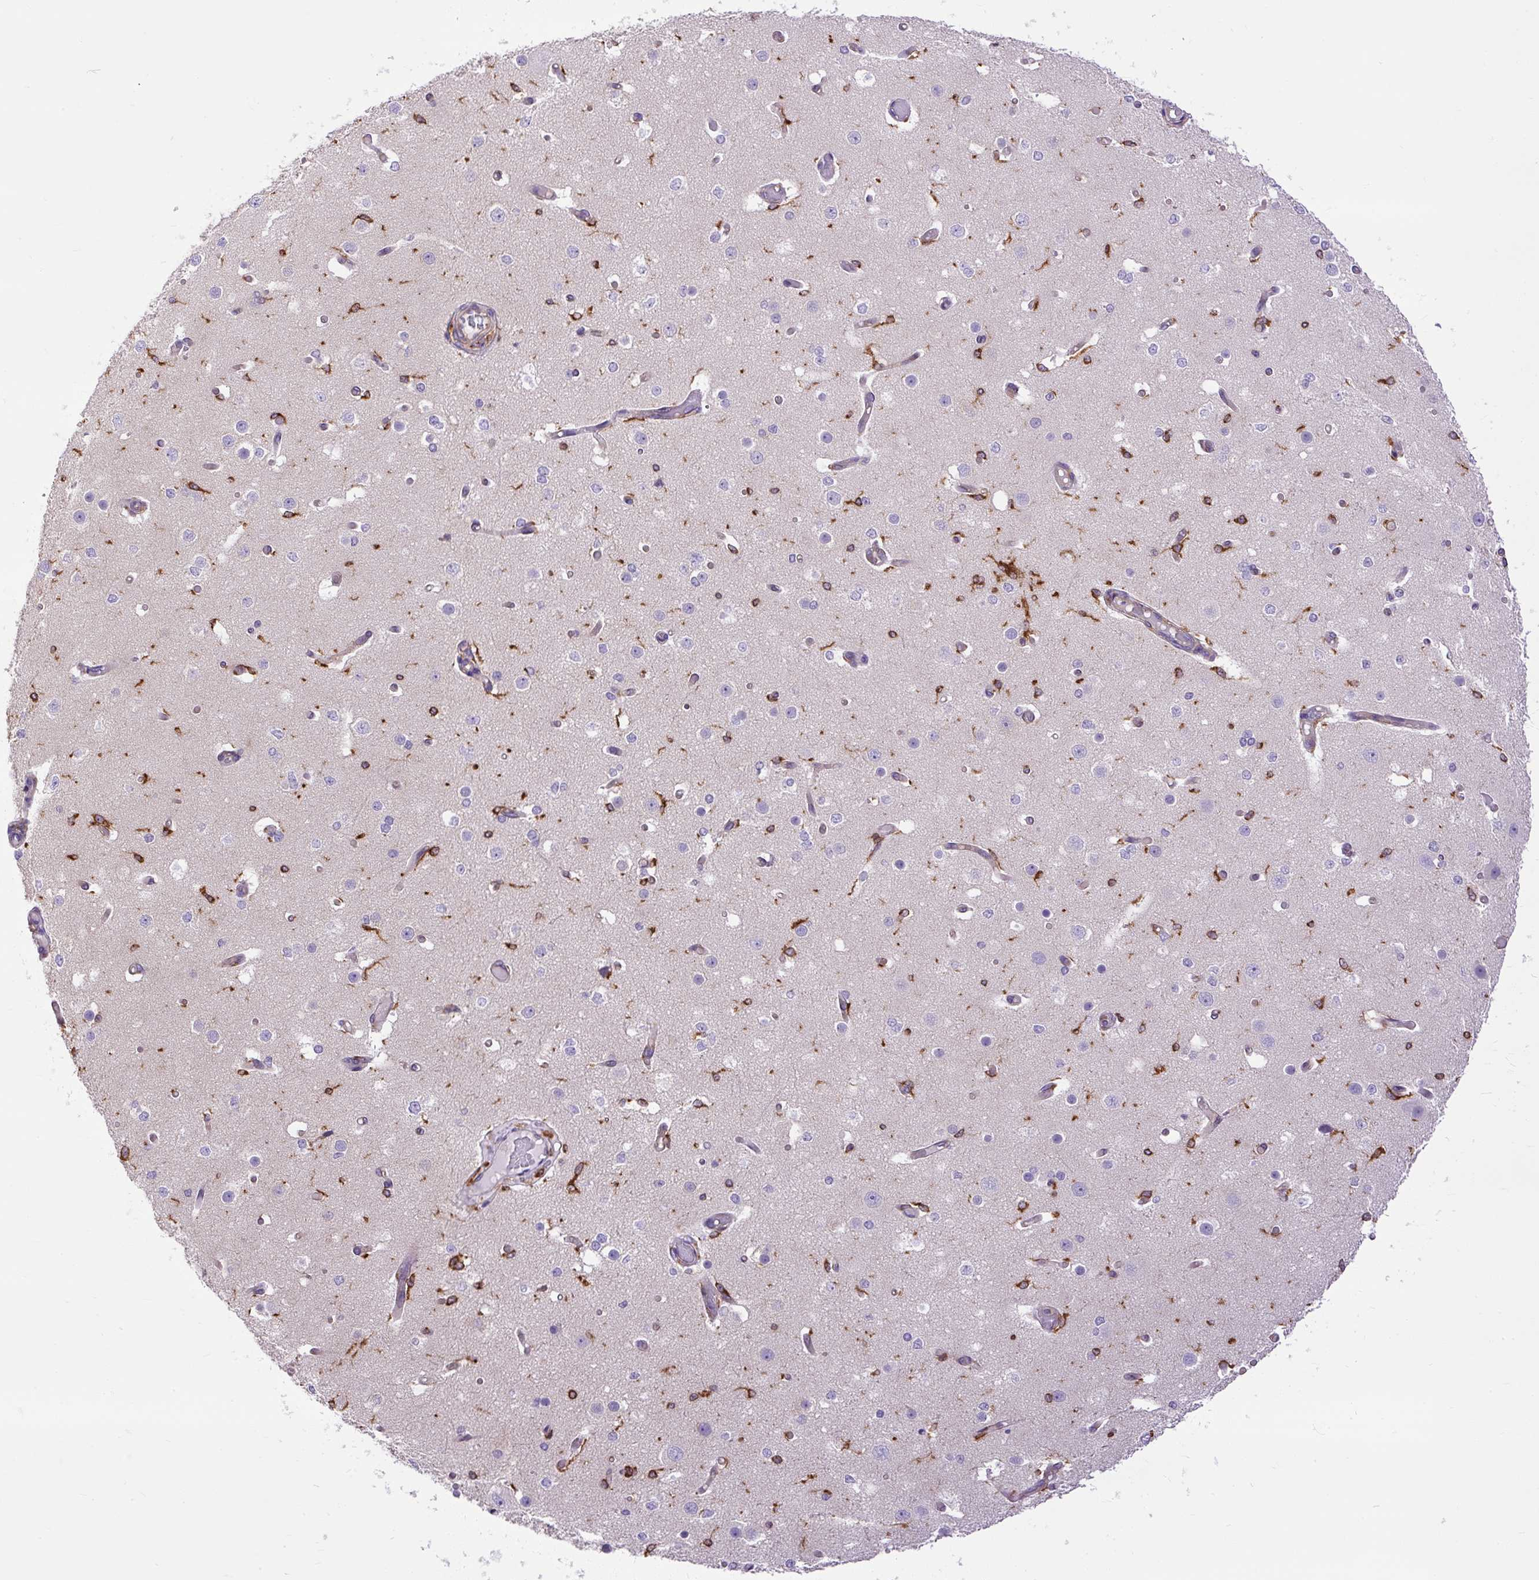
{"staining": {"intensity": "negative", "quantity": "none", "location": "none"}, "tissue": "cerebral cortex", "cell_type": "Endothelial cells", "image_type": "normal", "snomed": [{"axis": "morphology", "description": "Normal tissue, NOS"}, {"axis": "morphology", "description": "Inflammation, NOS"}, {"axis": "topography", "description": "Cerebral cortex"}], "caption": "DAB (3,3'-diaminobenzidine) immunohistochemical staining of normal cerebral cortex demonstrates no significant staining in endothelial cells. The staining was performed using DAB (3,3'-diaminobenzidine) to visualize the protein expression in brown, while the nuclei were stained in blue with hematoxylin (Magnification: 20x).", "gene": "MAP1S", "patient": {"sex": "male", "age": 6}}